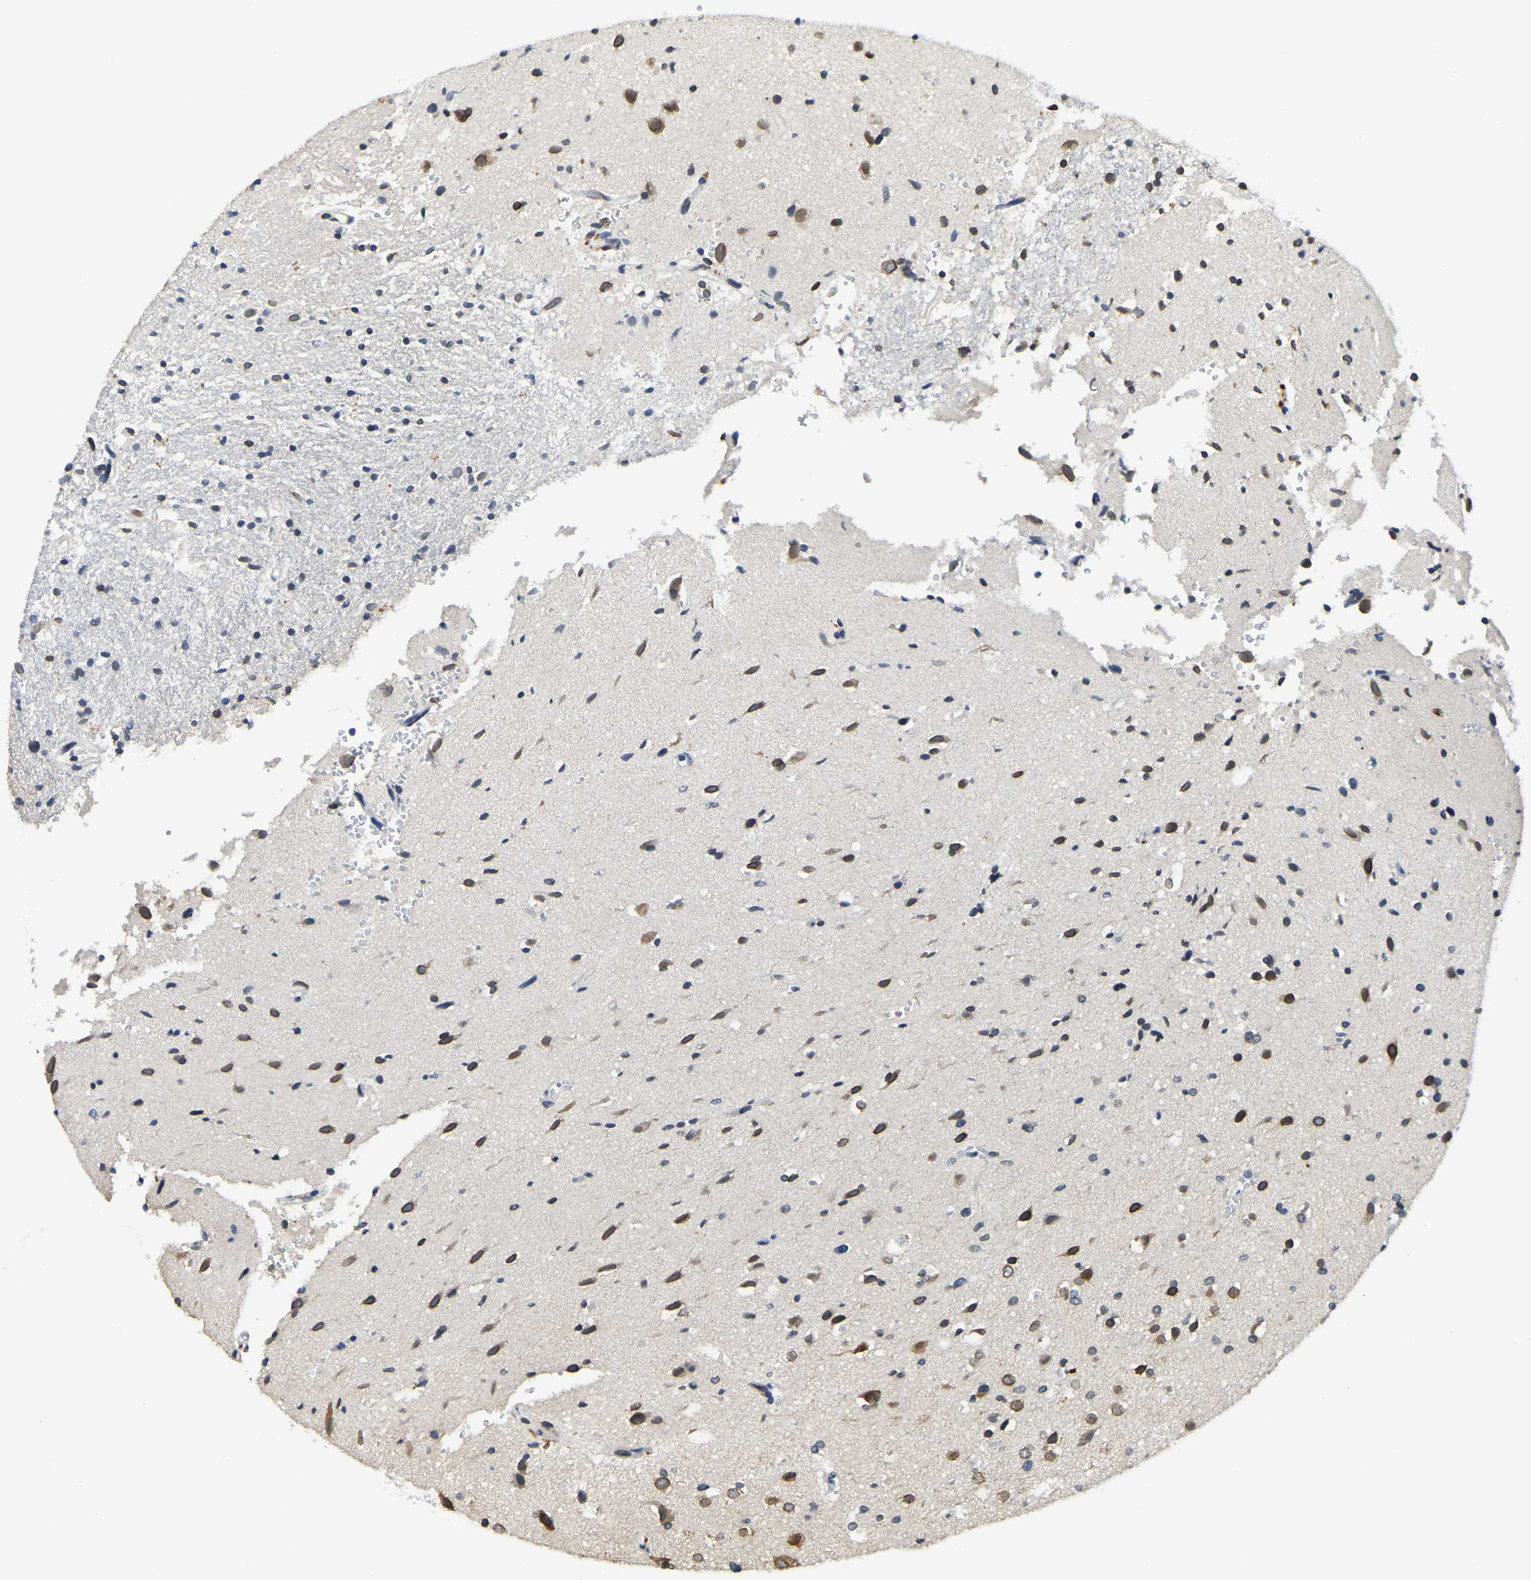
{"staining": {"intensity": "moderate", "quantity": ">75%", "location": "cytoplasmic/membranous,nuclear"}, "tissue": "glioma", "cell_type": "Tumor cells", "image_type": "cancer", "snomed": [{"axis": "morphology", "description": "Glioma, malignant, High grade"}, {"axis": "topography", "description": "Brain"}], "caption": "Moderate cytoplasmic/membranous and nuclear staining is identified in about >75% of tumor cells in glioma.", "gene": "RANBP2", "patient": {"sex": "male", "age": 33}}